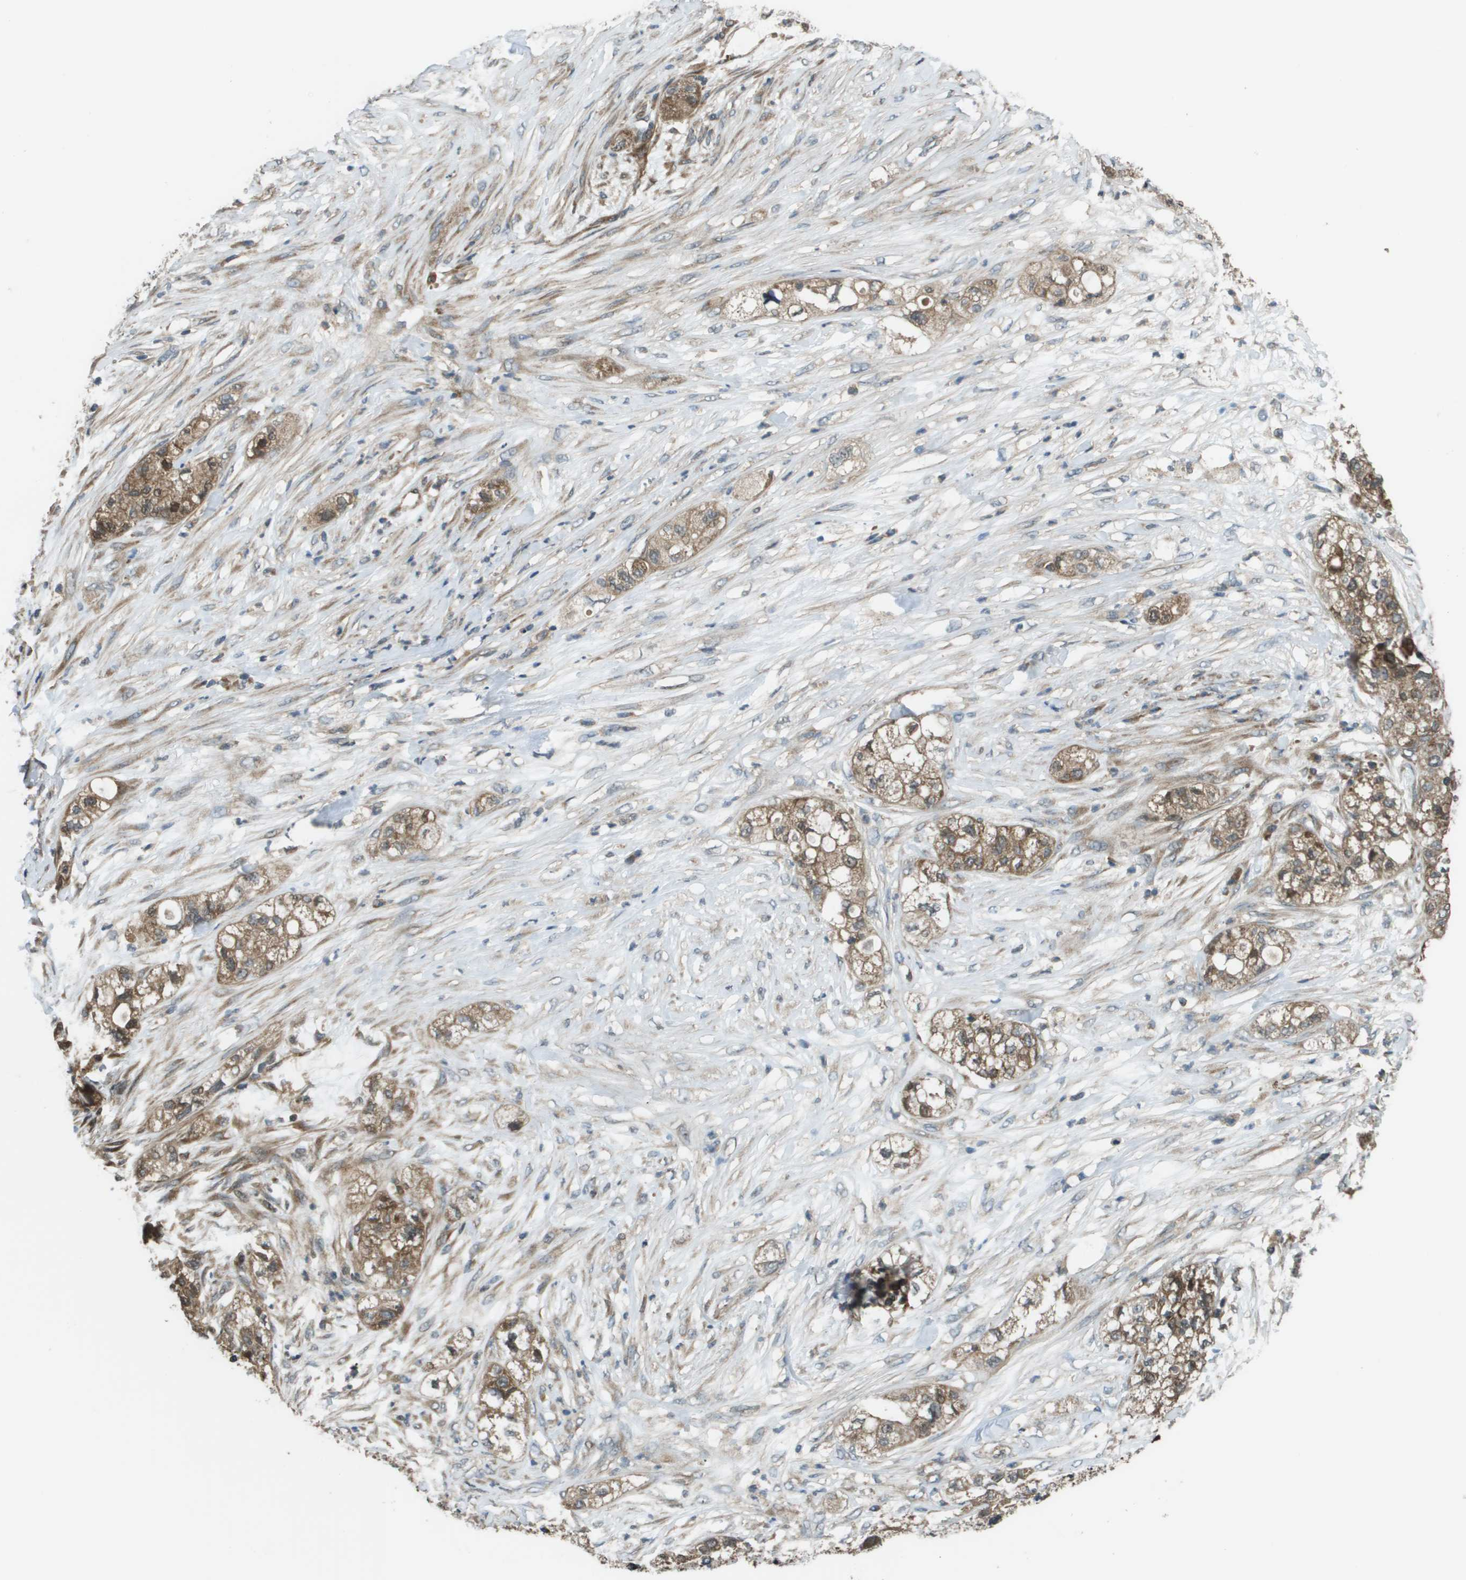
{"staining": {"intensity": "moderate", "quantity": ">75%", "location": "cytoplasmic/membranous"}, "tissue": "pancreatic cancer", "cell_type": "Tumor cells", "image_type": "cancer", "snomed": [{"axis": "morphology", "description": "Adenocarcinoma, NOS"}, {"axis": "topography", "description": "Pancreas"}], "caption": "An image of human adenocarcinoma (pancreatic) stained for a protein reveals moderate cytoplasmic/membranous brown staining in tumor cells.", "gene": "PLPBP", "patient": {"sex": "female", "age": 78}}